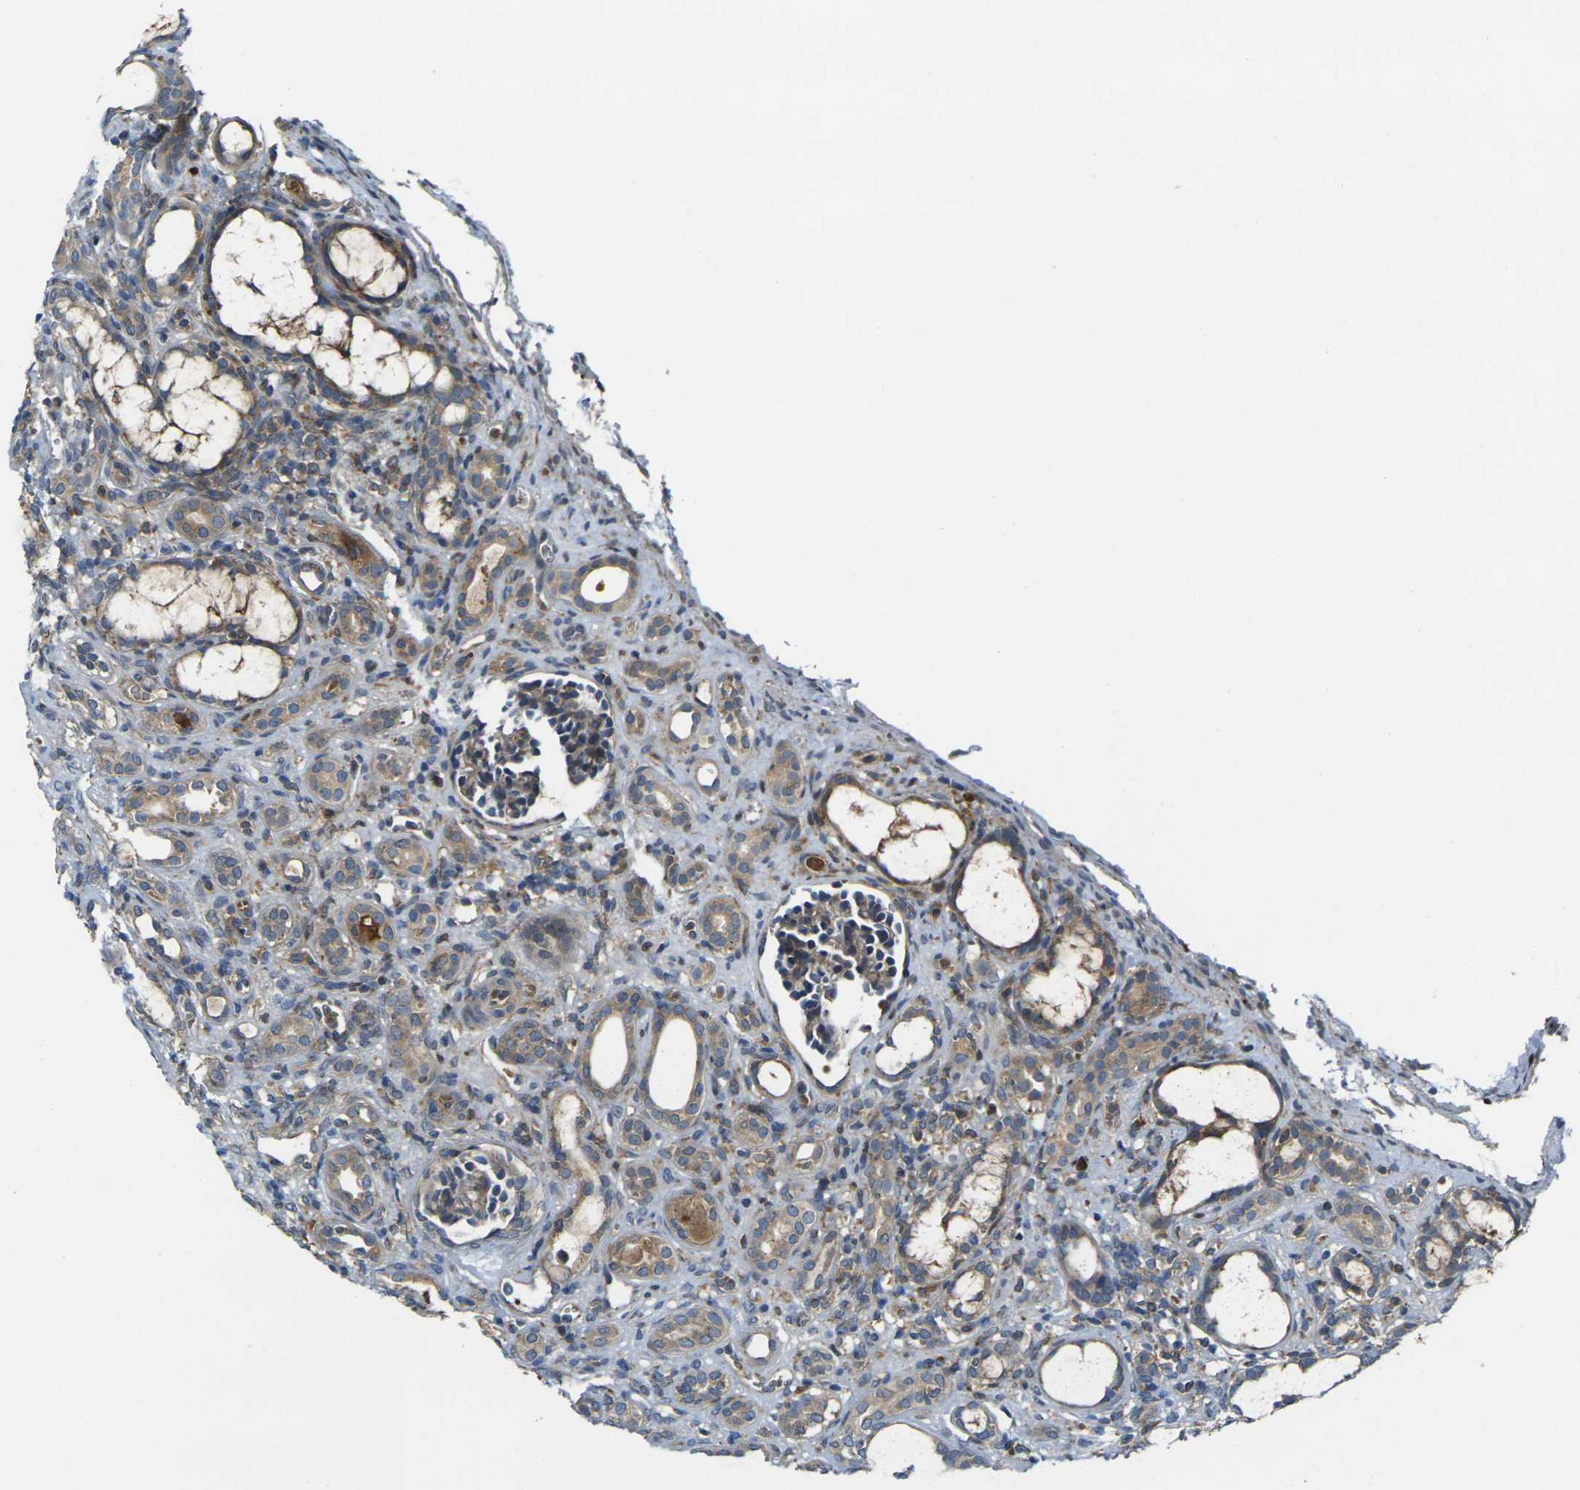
{"staining": {"intensity": "moderate", "quantity": ">75%", "location": "cytoplasmic/membranous"}, "tissue": "kidney", "cell_type": "Cells in glomeruli", "image_type": "normal", "snomed": [{"axis": "morphology", "description": "Normal tissue, NOS"}, {"axis": "topography", "description": "Kidney"}], "caption": "A photomicrograph of kidney stained for a protein shows moderate cytoplasmic/membranous brown staining in cells in glomeruli. Using DAB (brown) and hematoxylin (blue) stains, captured at high magnification using brightfield microscopy.", "gene": "FZD1", "patient": {"sex": "male", "age": 7}}